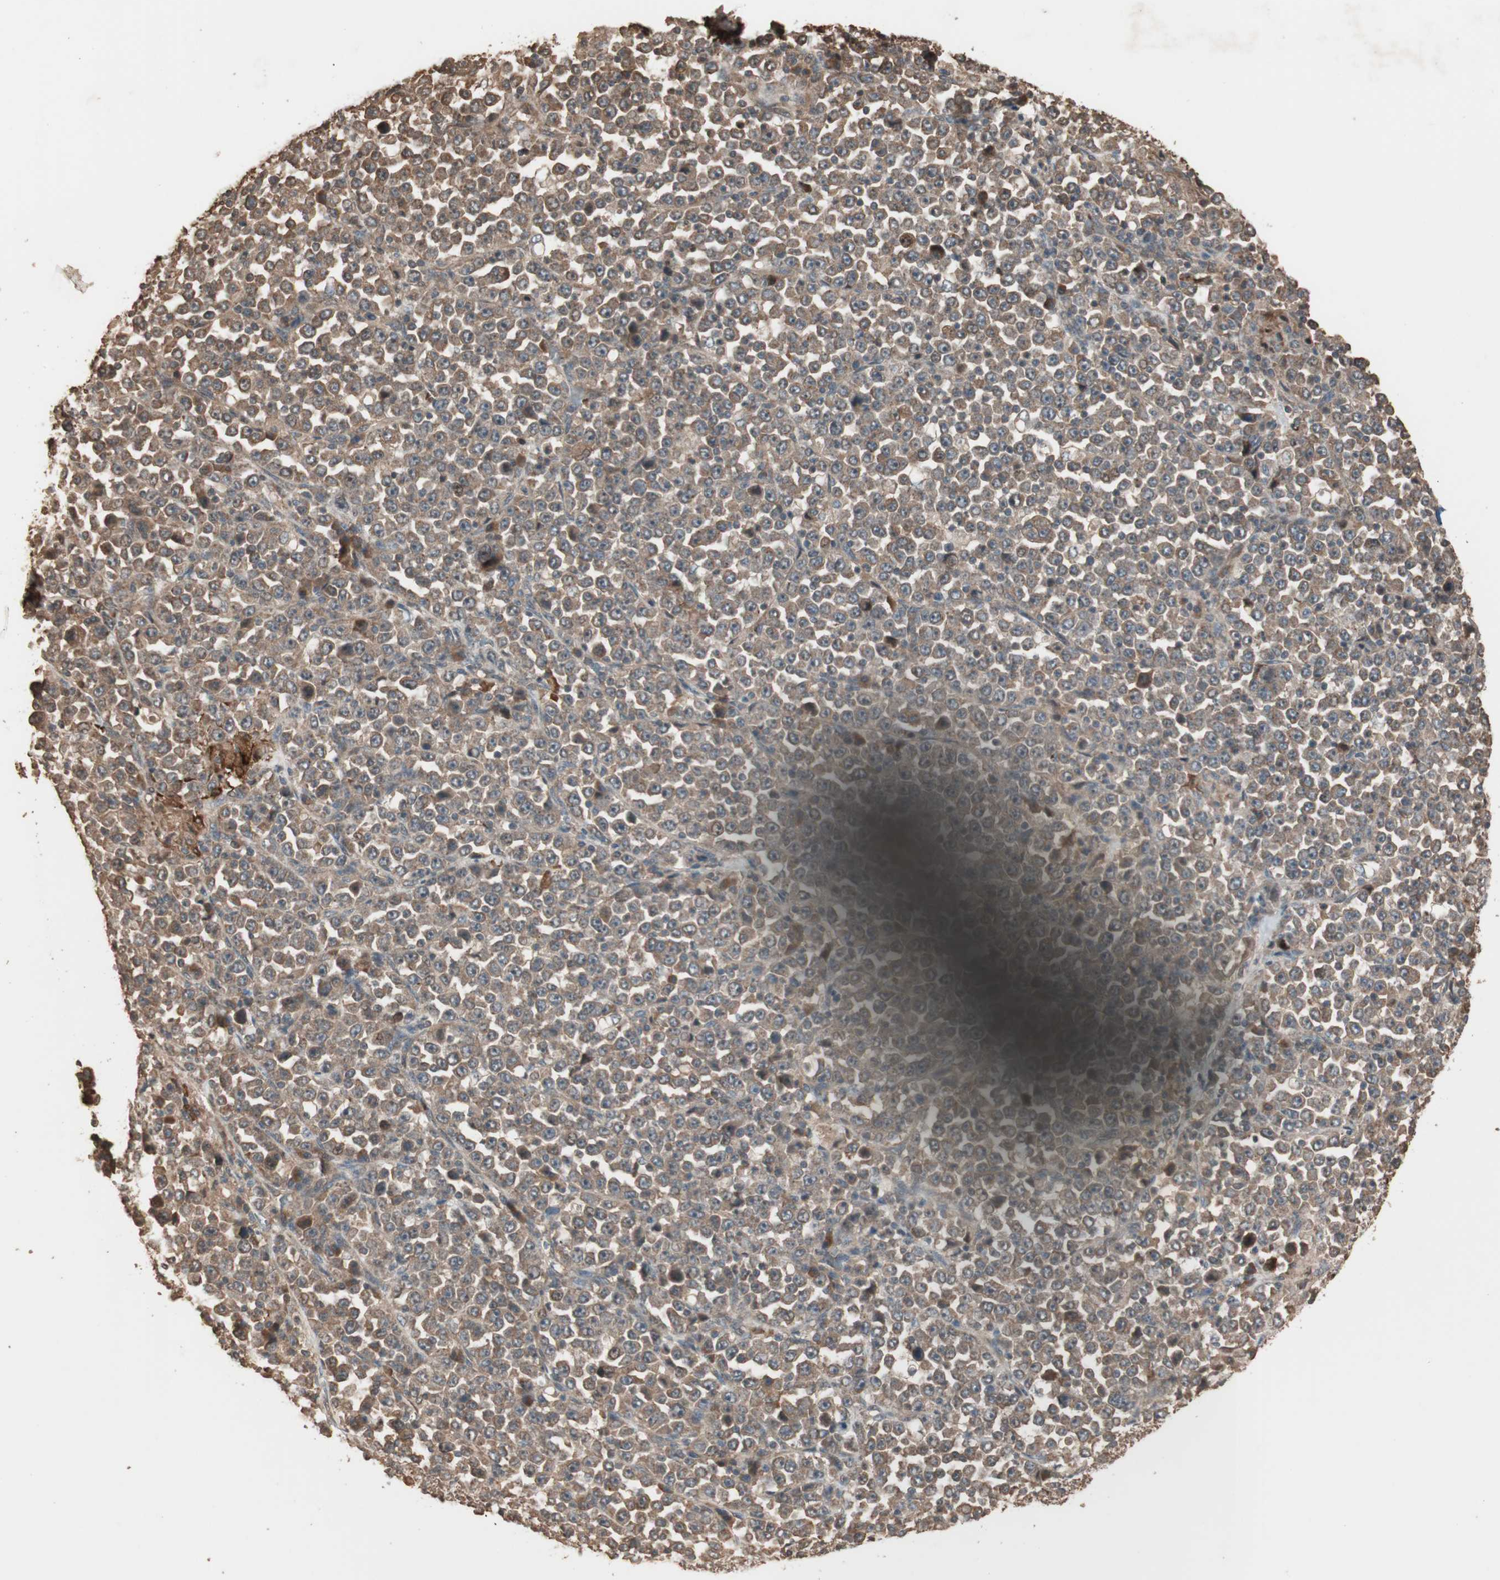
{"staining": {"intensity": "moderate", "quantity": ">75%", "location": "cytoplasmic/membranous"}, "tissue": "stomach cancer", "cell_type": "Tumor cells", "image_type": "cancer", "snomed": [{"axis": "morphology", "description": "Normal tissue, NOS"}, {"axis": "morphology", "description": "Adenocarcinoma, NOS"}, {"axis": "topography", "description": "Stomach, upper"}, {"axis": "topography", "description": "Stomach"}], "caption": "This histopathology image shows immunohistochemistry staining of stomach cancer (adenocarcinoma), with medium moderate cytoplasmic/membranous staining in about >75% of tumor cells.", "gene": "USP20", "patient": {"sex": "male", "age": 59}}